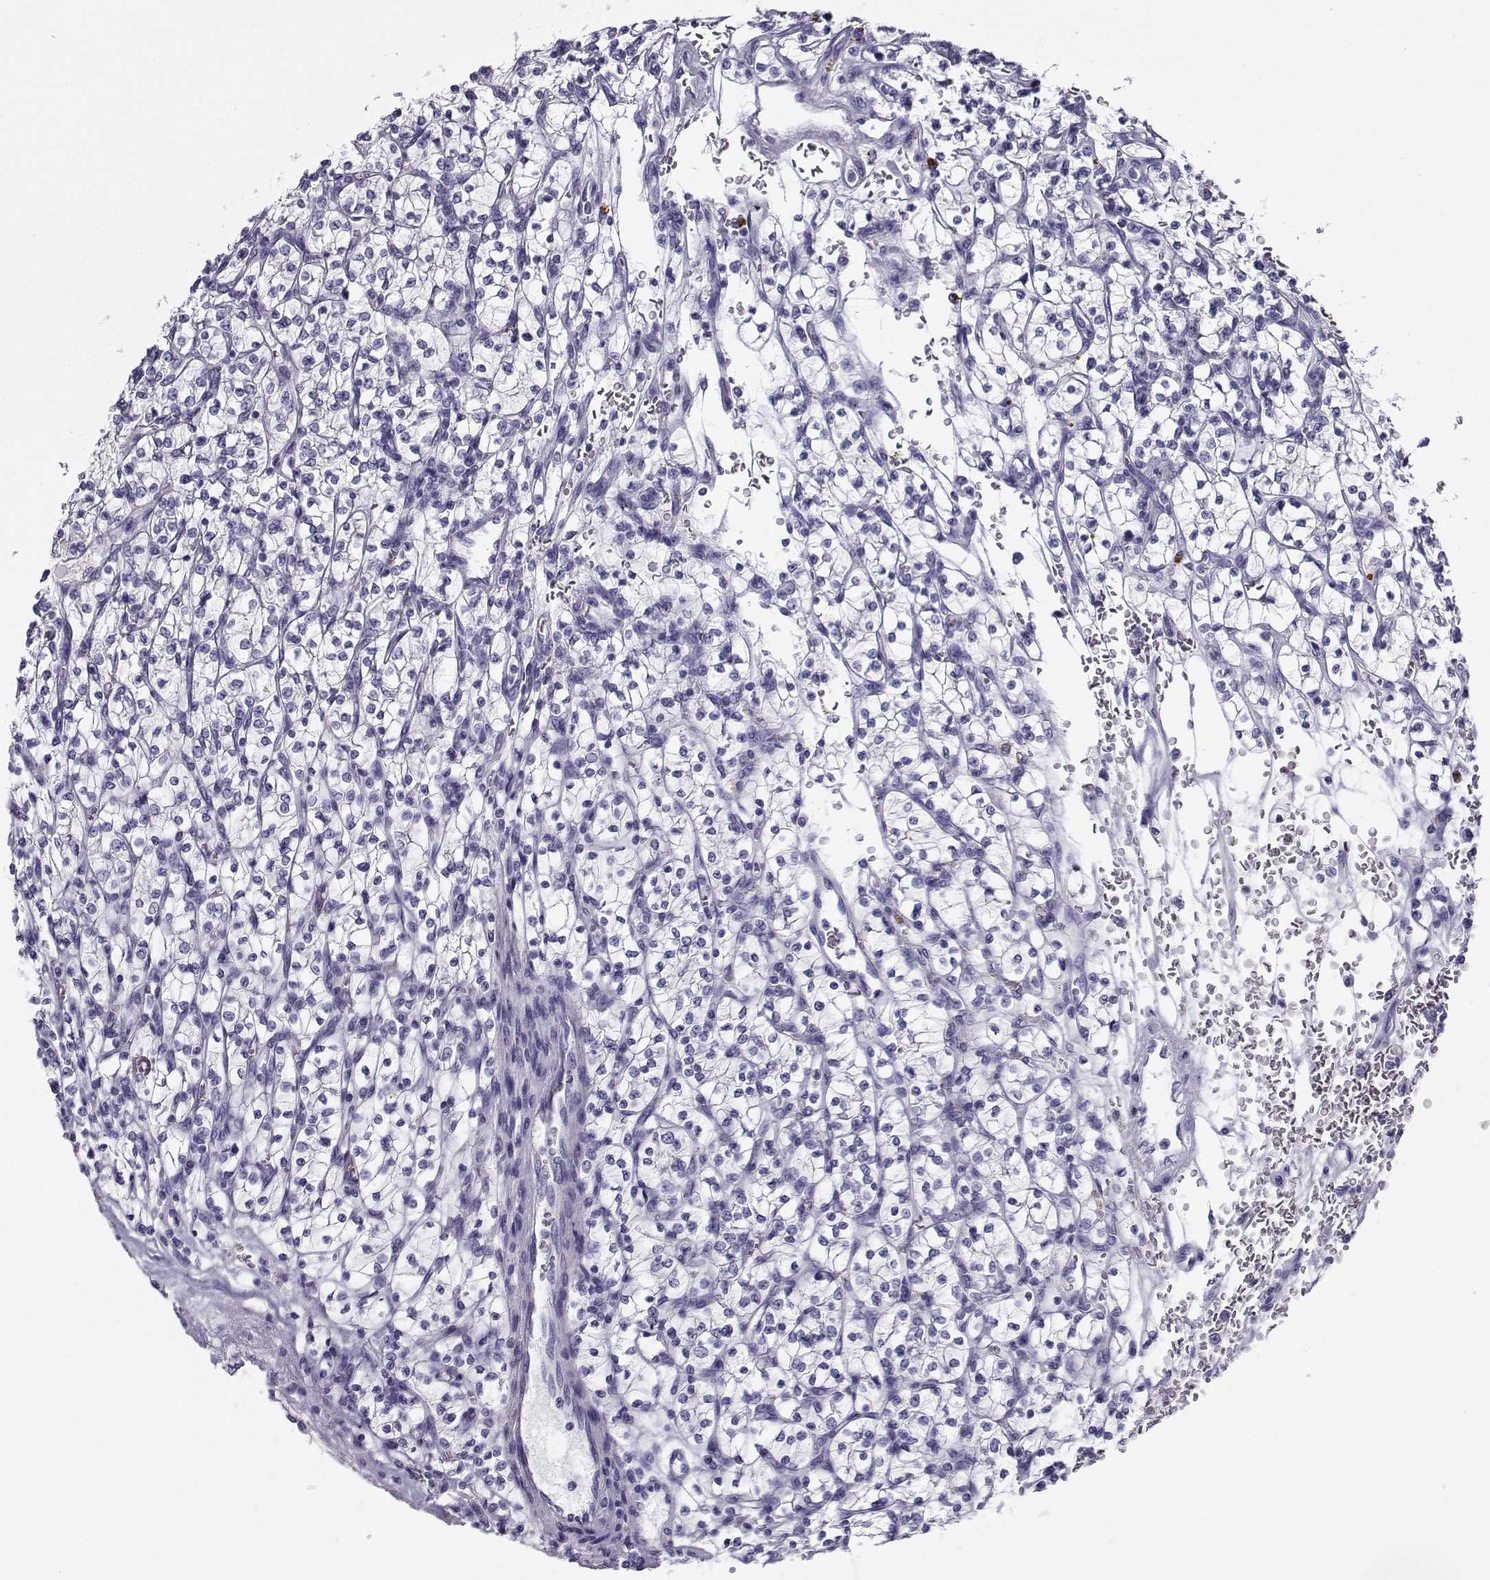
{"staining": {"intensity": "negative", "quantity": "none", "location": "none"}, "tissue": "renal cancer", "cell_type": "Tumor cells", "image_type": "cancer", "snomed": [{"axis": "morphology", "description": "Adenocarcinoma, NOS"}, {"axis": "topography", "description": "Kidney"}], "caption": "High power microscopy micrograph of an immunohistochemistry histopathology image of adenocarcinoma (renal), revealing no significant expression in tumor cells.", "gene": "CABS1", "patient": {"sex": "female", "age": 64}}